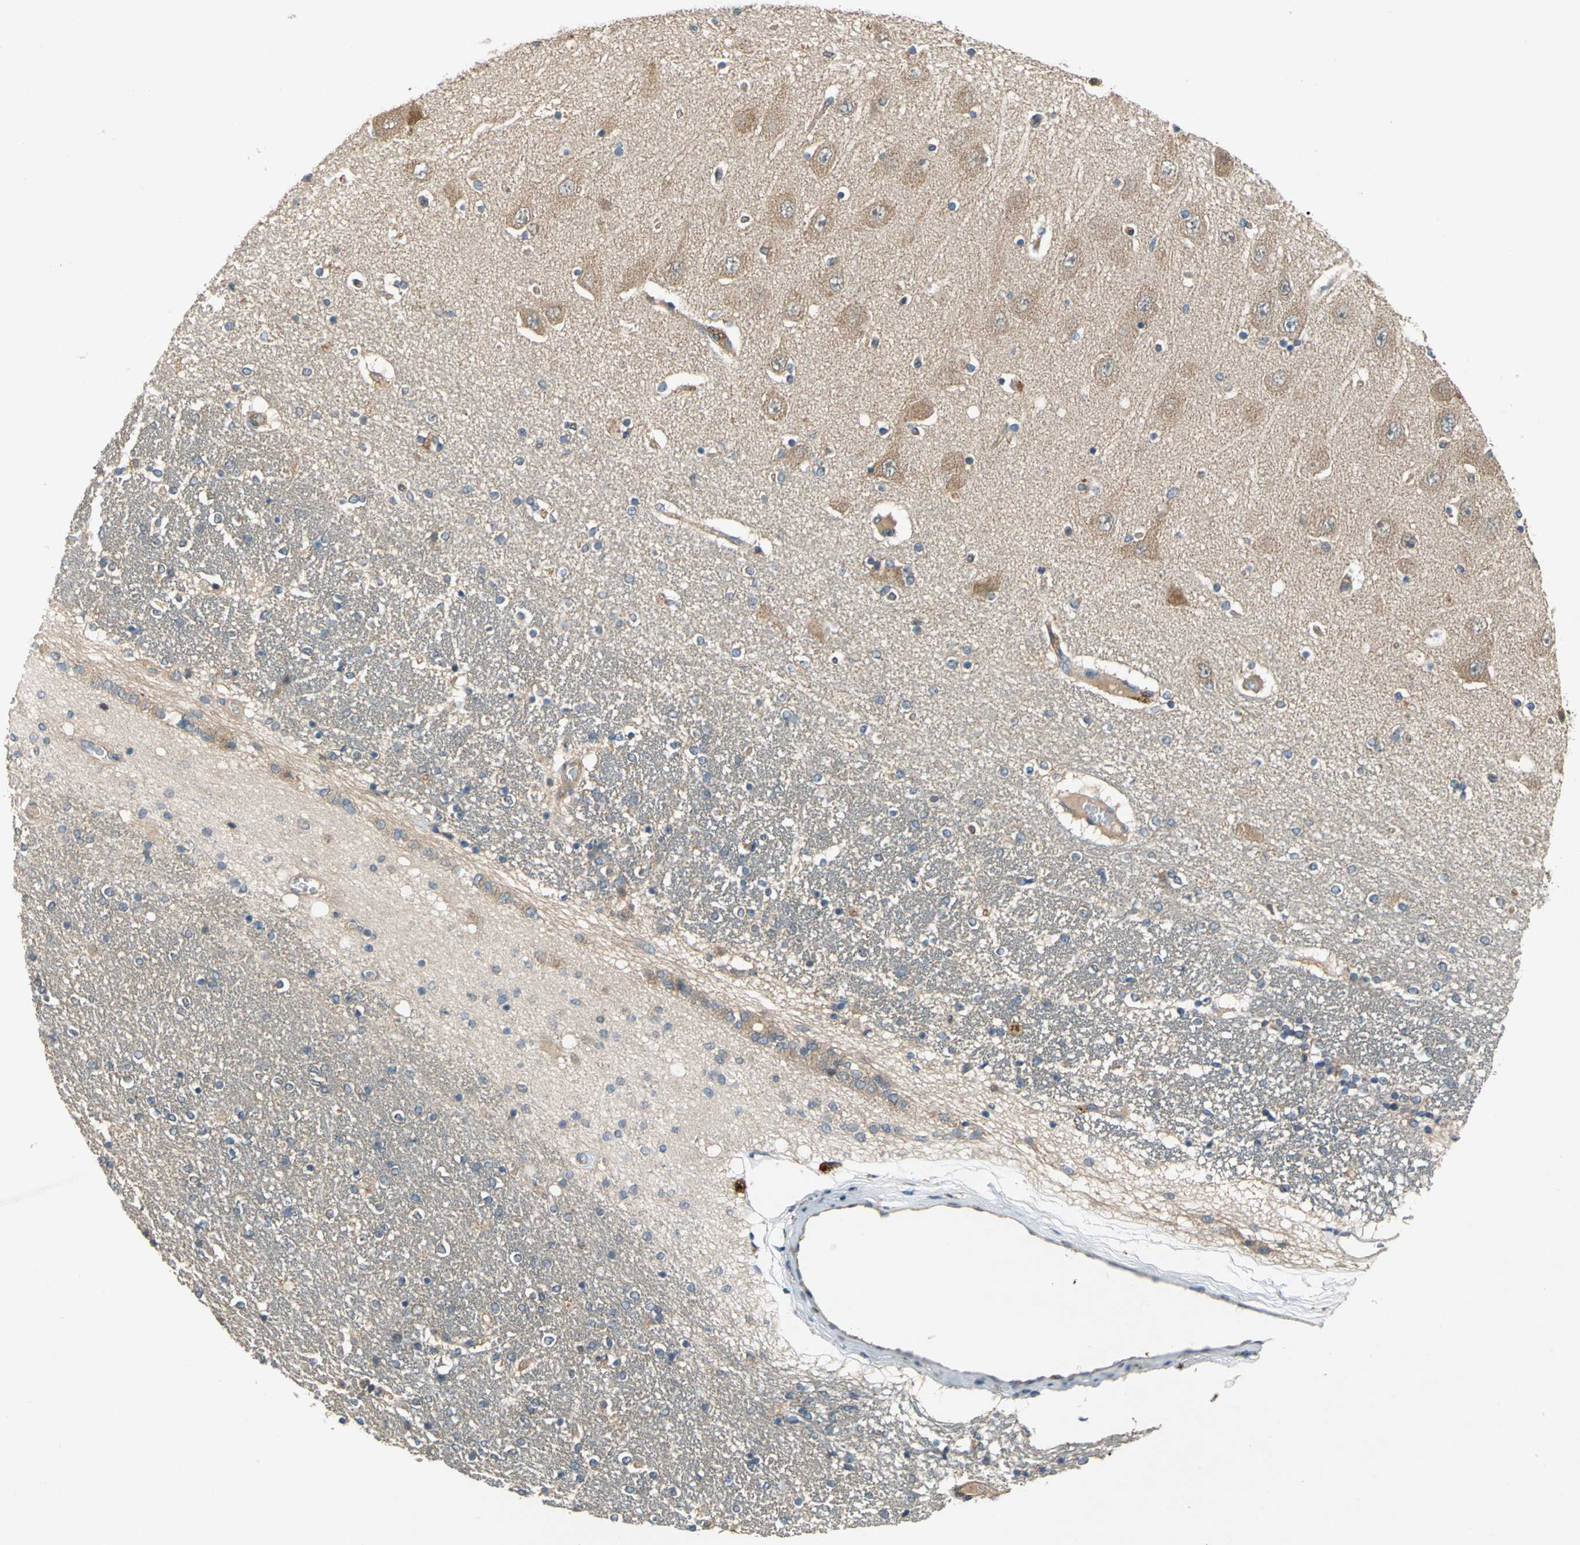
{"staining": {"intensity": "negative", "quantity": "none", "location": "none"}, "tissue": "hippocampus", "cell_type": "Glial cells", "image_type": "normal", "snomed": [{"axis": "morphology", "description": "Normal tissue, NOS"}, {"axis": "topography", "description": "Hippocampus"}], "caption": "Immunohistochemistry photomicrograph of normal human hippocampus stained for a protein (brown), which reveals no expression in glial cells.", "gene": "EMCN", "patient": {"sex": "female", "age": 54}}